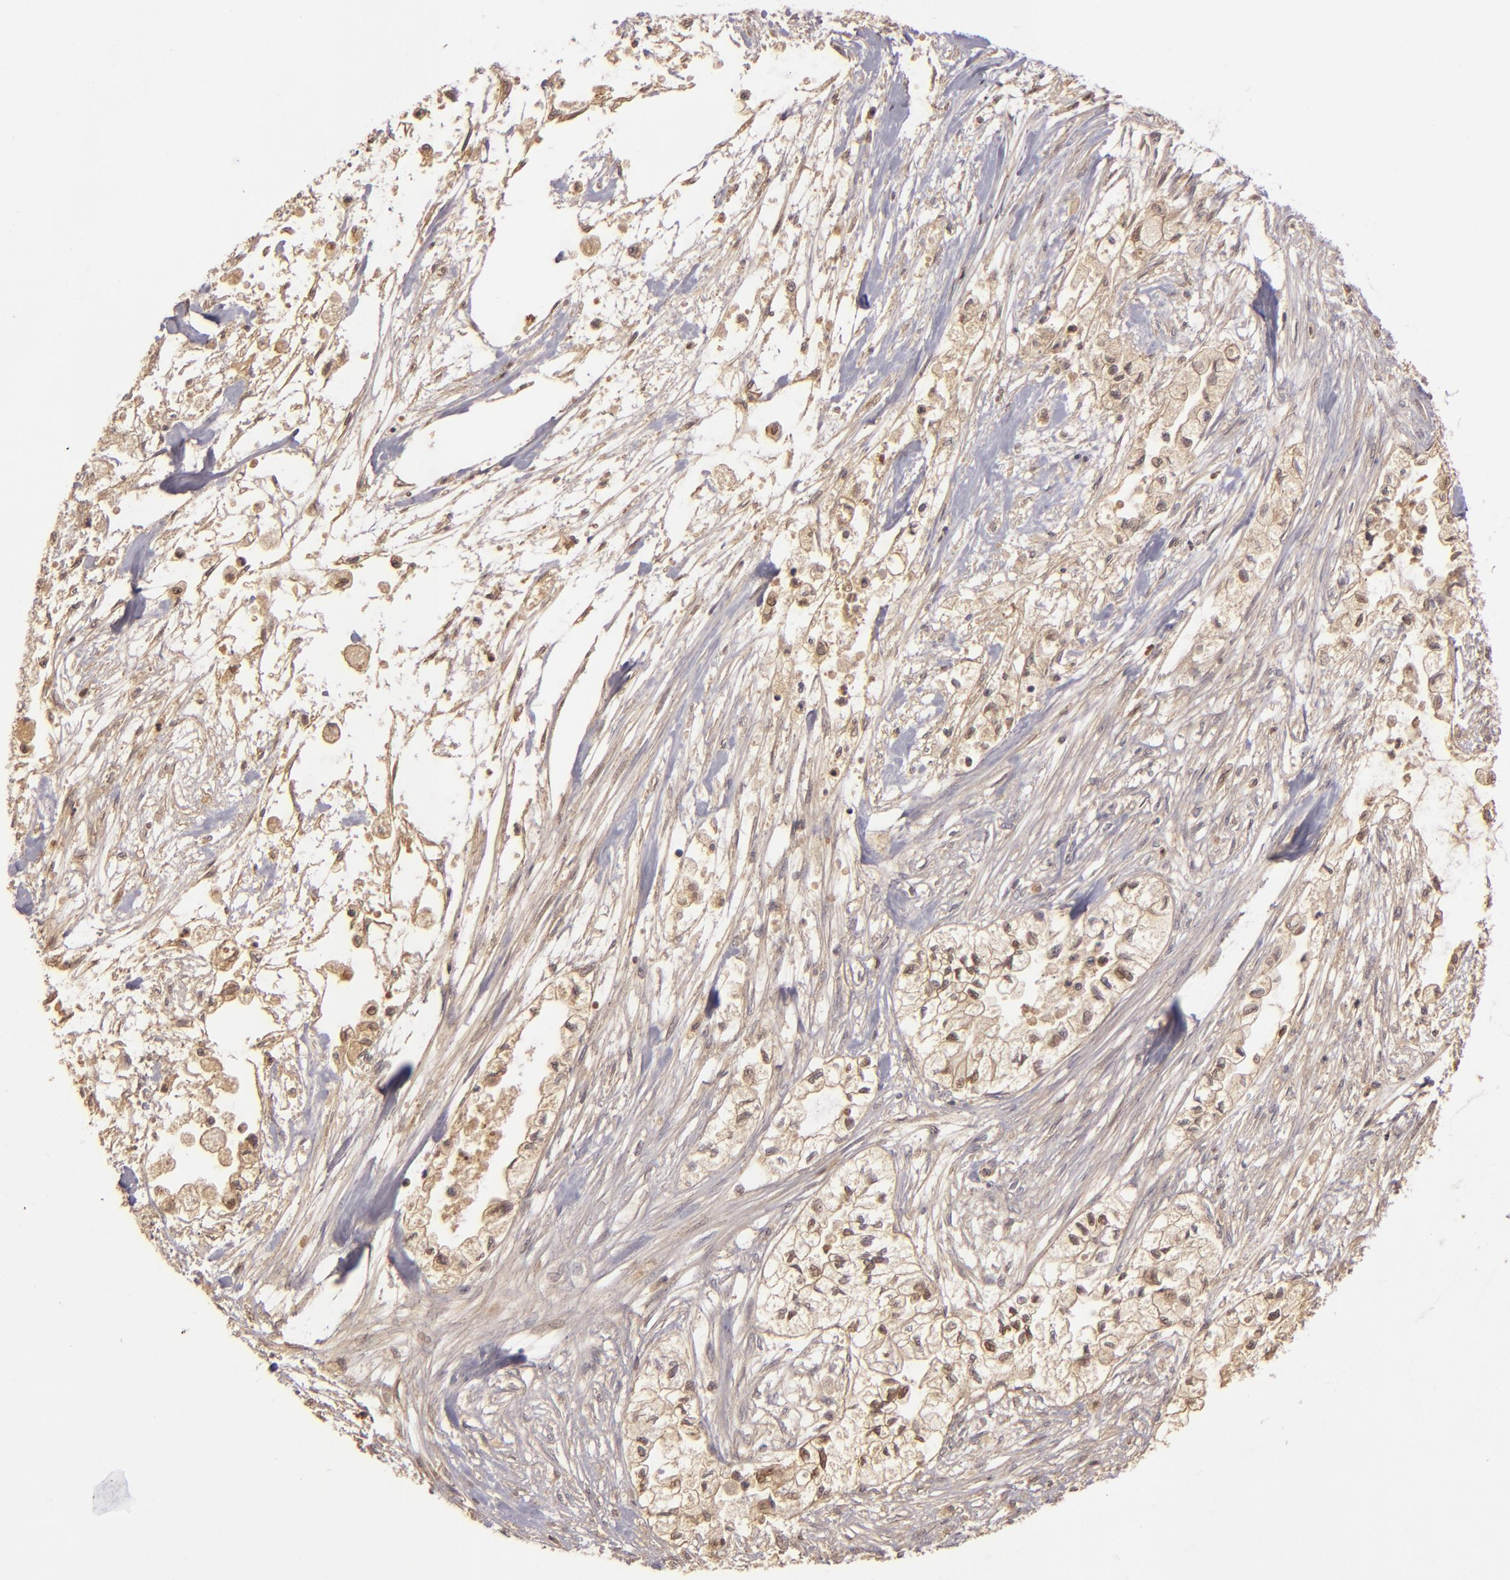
{"staining": {"intensity": "weak", "quantity": ">75%", "location": "cytoplasmic/membranous"}, "tissue": "pancreatic cancer", "cell_type": "Tumor cells", "image_type": "cancer", "snomed": [{"axis": "morphology", "description": "Adenocarcinoma, NOS"}, {"axis": "topography", "description": "Pancreas"}], "caption": "Immunohistochemical staining of pancreatic cancer reveals low levels of weak cytoplasmic/membranous staining in approximately >75% of tumor cells.", "gene": "LRG1", "patient": {"sex": "male", "age": 79}}